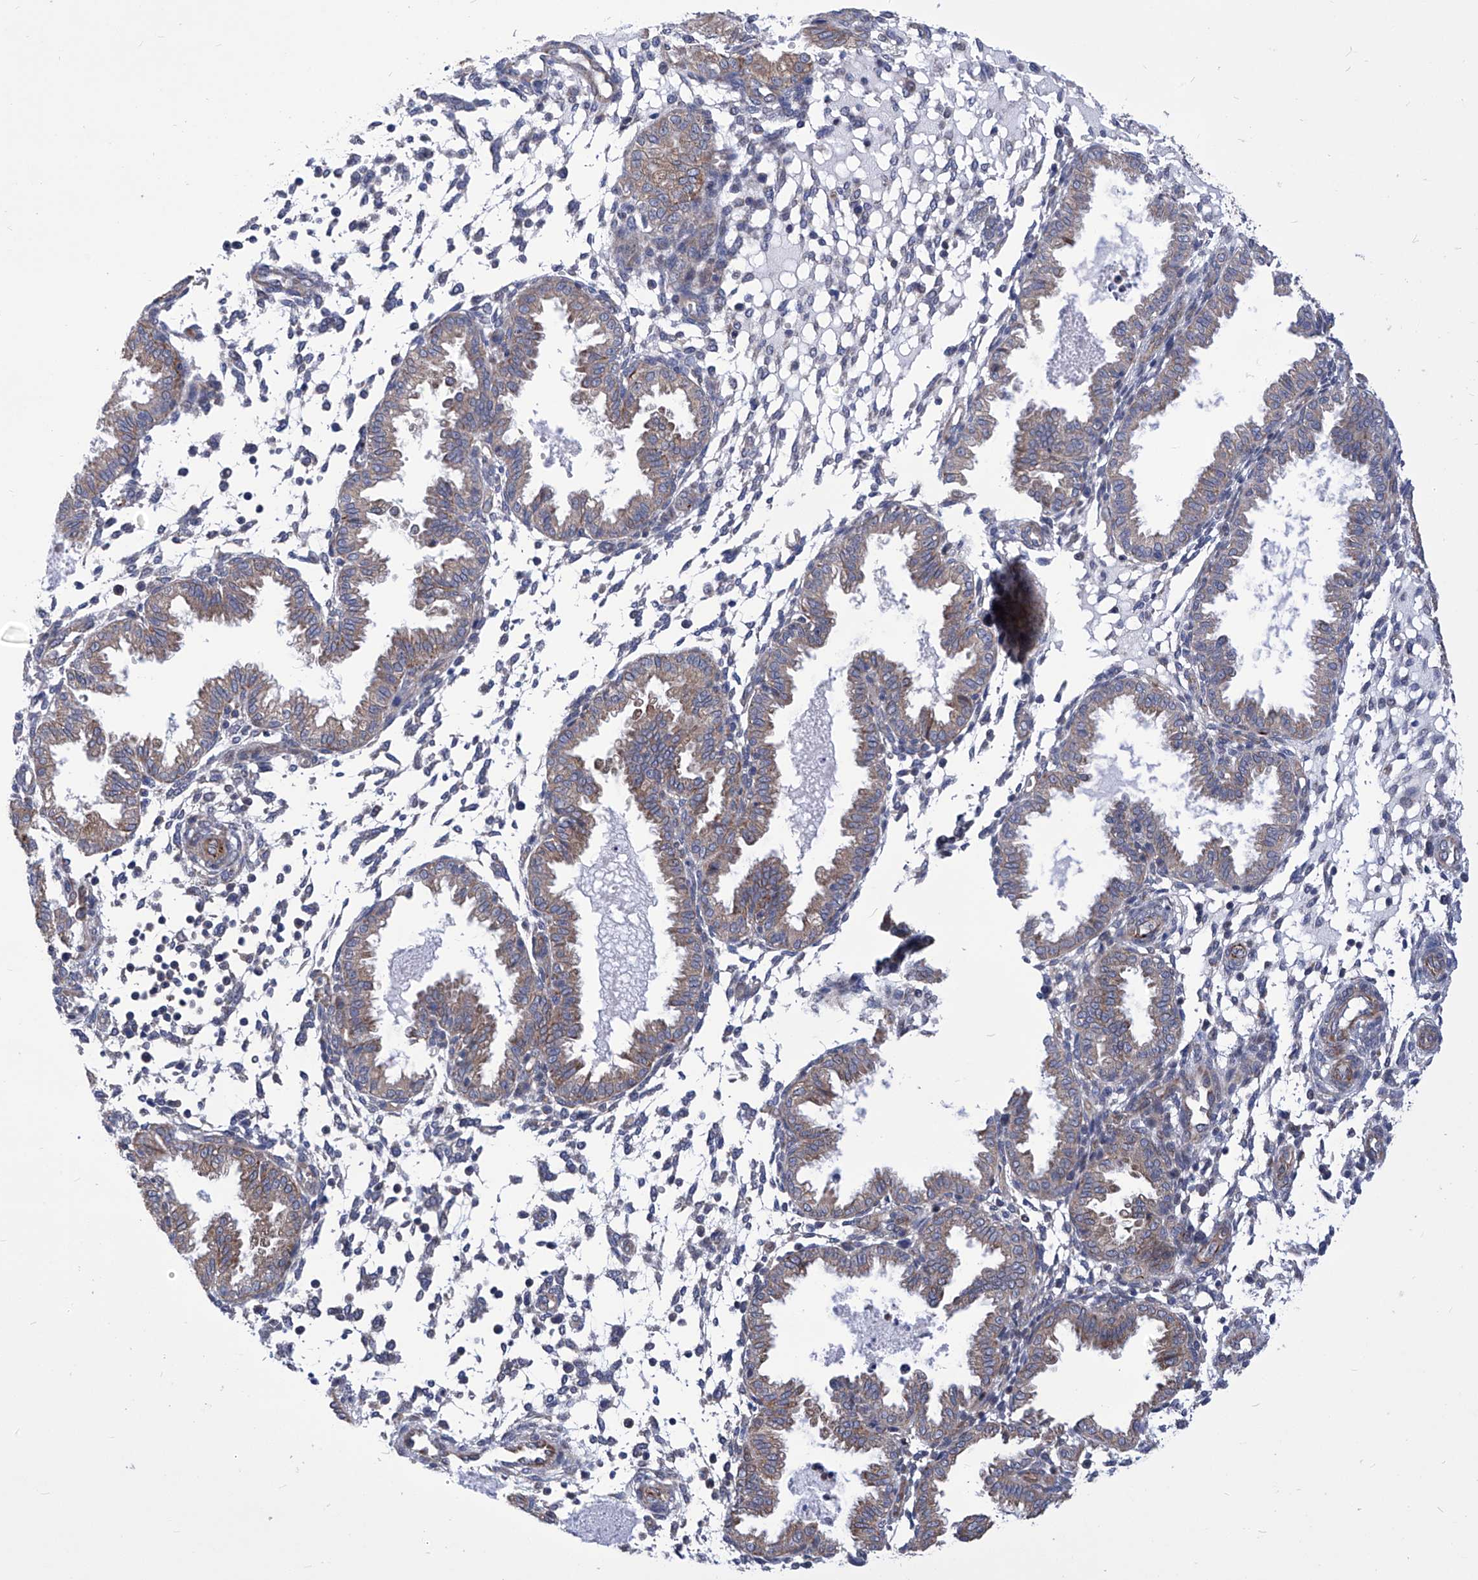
{"staining": {"intensity": "negative", "quantity": "none", "location": "none"}, "tissue": "endometrium", "cell_type": "Cells in endometrial stroma", "image_type": "normal", "snomed": [{"axis": "morphology", "description": "Normal tissue, NOS"}, {"axis": "topography", "description": "Endometrium"}], "caption": "Immunohistochemical staining of unremarkable endometrium shows no significant staining in cells in endometrial stroma.", "gene": "KTI12", "patient": {"sex": "female", "age": 33}}